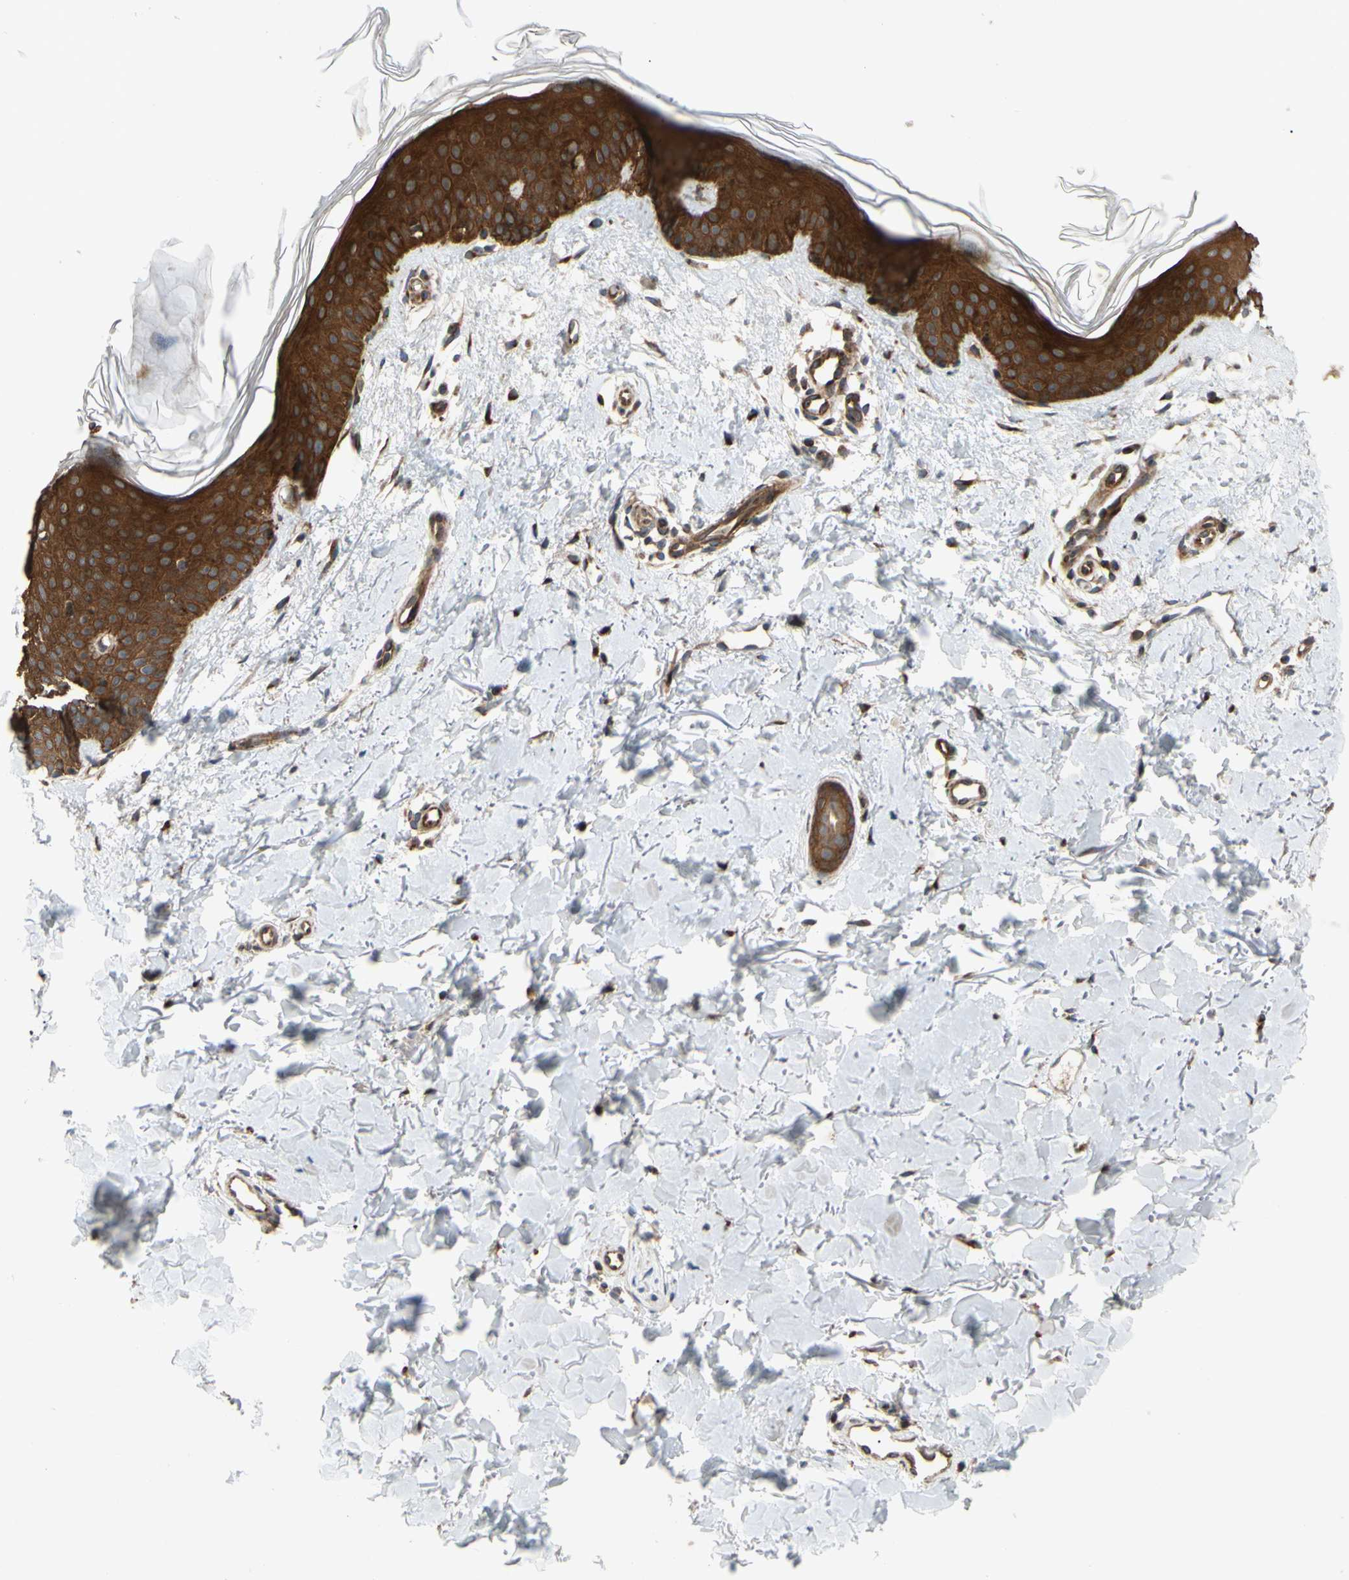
{"staining": {"intensity": "strong", "quantity": ">75%", "location": "cytoplasmic/membranous"}, "tissue": "skin", "cell_type": "Fibroblasts", "image_type": "normal", "snomed": [{"axis": "morphology", "description": "Normal tissue, NOS"}, {"axis": "topography", "description": "Skin"}], "caption": "Immunohistochemistry histopathology image of normal skin: skin stained using immunohistochemistry displays high levels of strong protein expression localized specifically in the cytoplasmic/membranous of fibroblasts, appearing as a cytoplasmic/membranous brown color.", "gene": "PRAF2", "patient": {"sex": "female", "age": 56}}